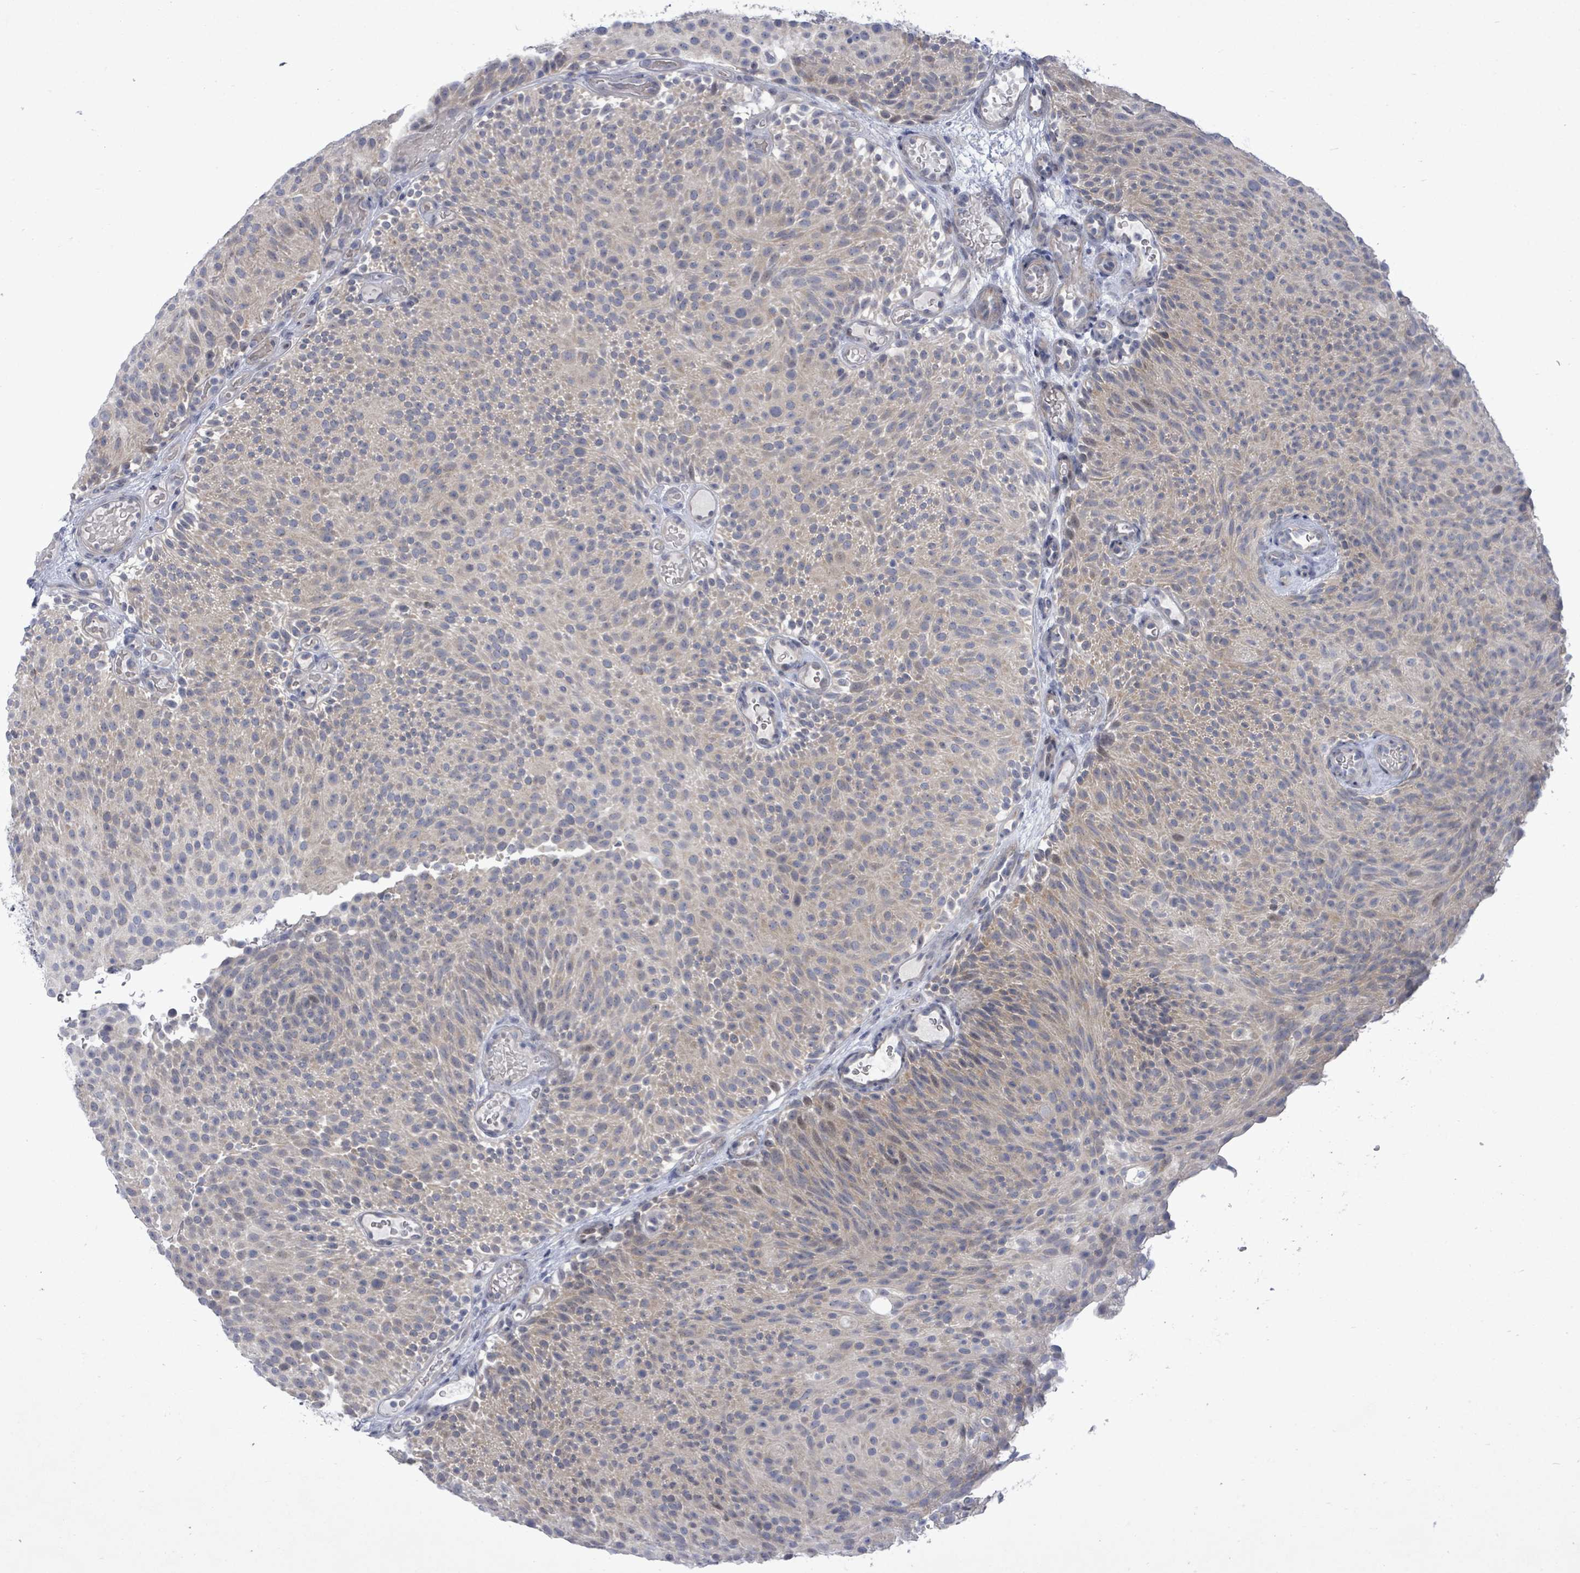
{"staining": {"intensity": "negative", "quantity": "none", "location": "none"}, "tissue": "urothelial cancer", "cell_type": "Tumor cells", "image_type": "cancer", "snomed": [{"axis": "morphology", "description": "Urothelial carcinoma, Low grade"}, {"axis": "topography", "description": "Urinary bladder"}], "caption": "High magnification brightfield microscopy of urothelial cancer stained with DAB (brown) and counterstained with hematoxylin (blue): tumor cells show no significant staining.", "gene": "CT45A5", "patient": {"sex": "male", "age": 78}}